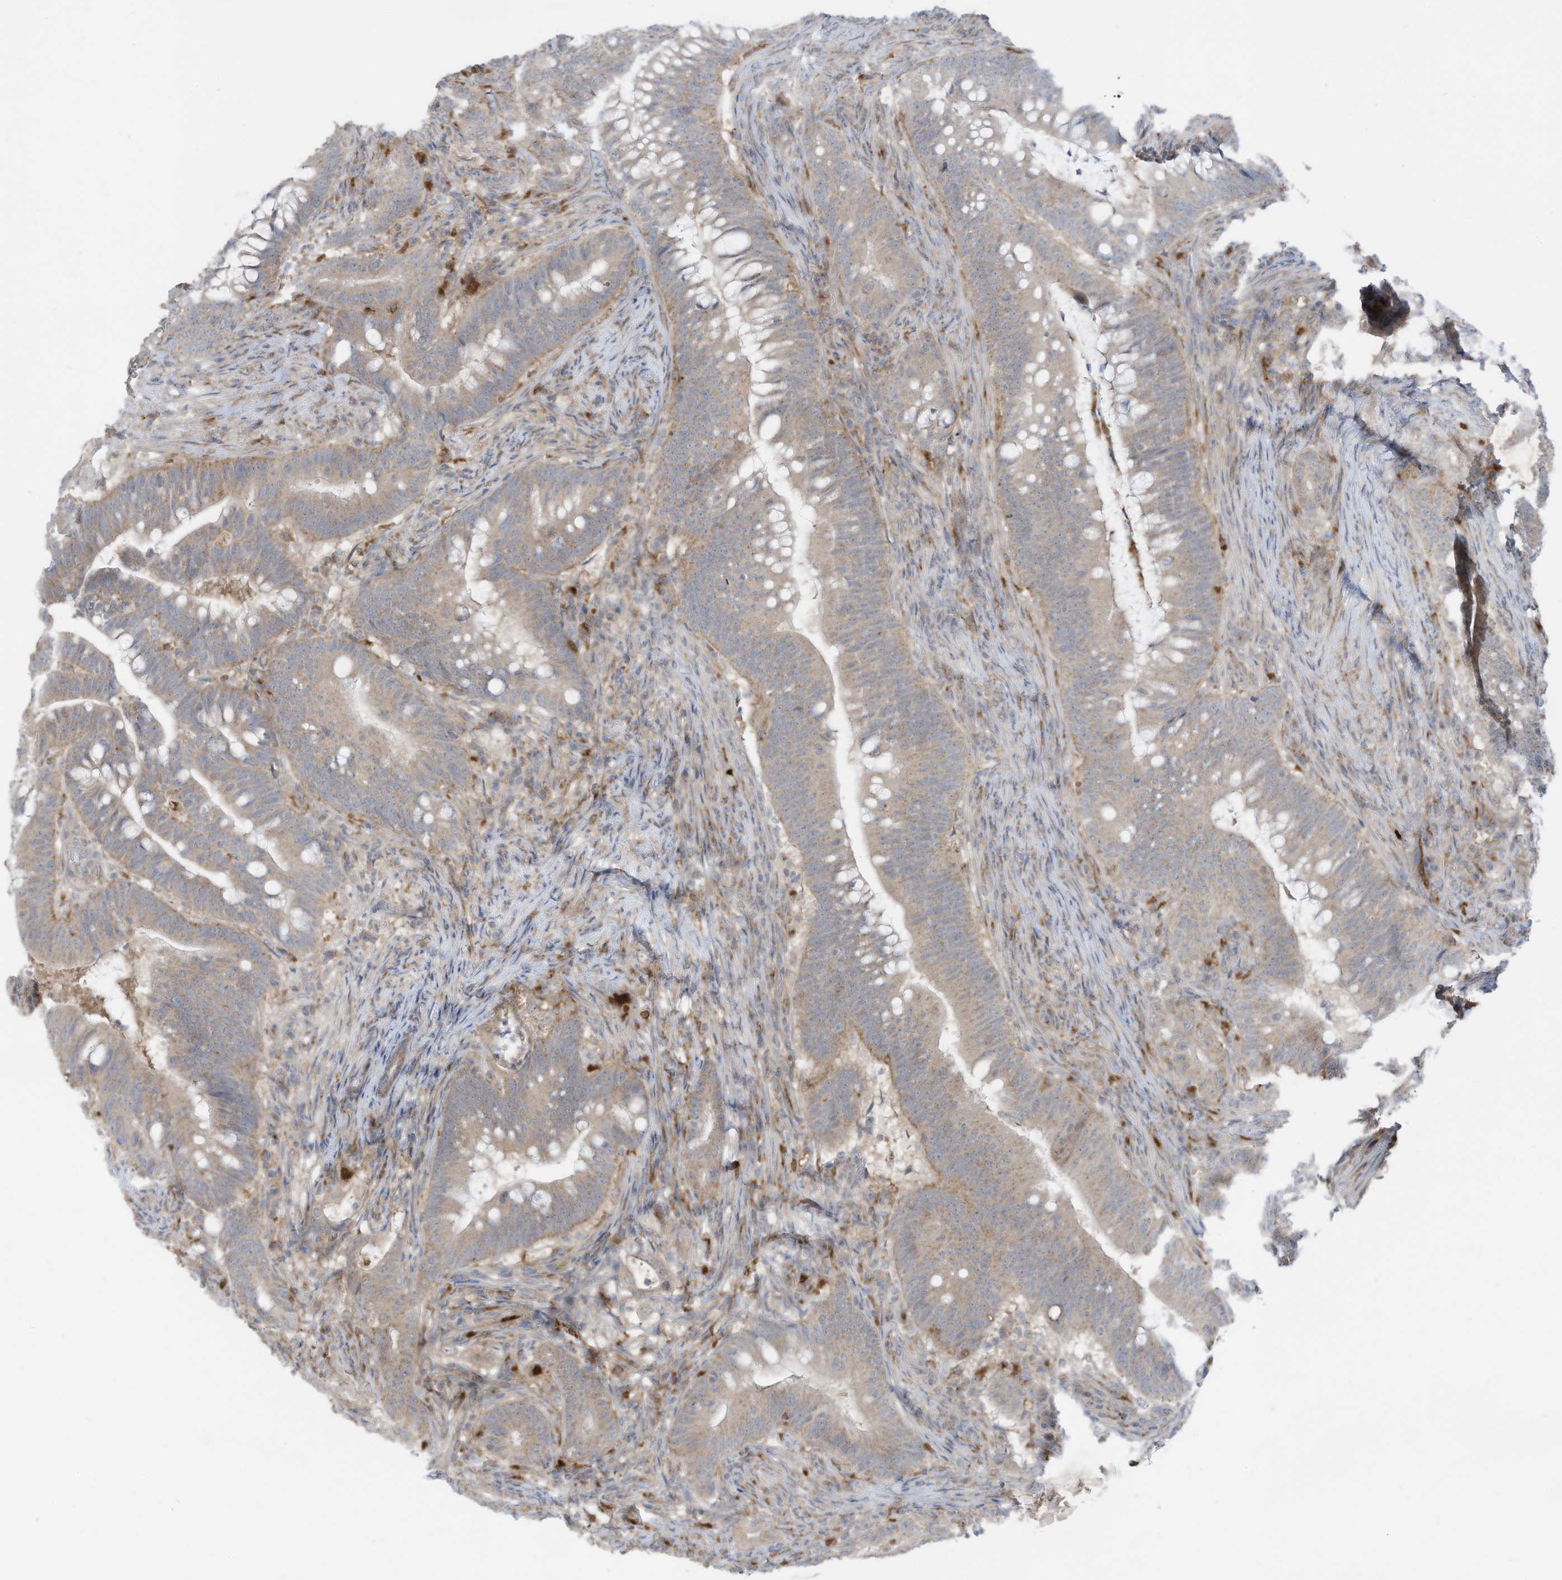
{"staining": {"intensity": "weak", "quantity": "25%-75%", "location": "cytoplasmic/membranous"}, "tissue": "colorectal cancer", "cell_type": "Tumor cells", "image_type": "cancer", "snomed": [{"axis": "morphology", "description": "Adenocarcinoma, NOS"}, {"axis": "topography", "description": "Colon"}], "caption": "Protein expression analysis of colorectal cancer reveals weak cytoplasmic/membranous staining in about 25%-75% of tumor cells.", "gene": "DZIP3", "patient": {"sex": "female", "age": 66}}